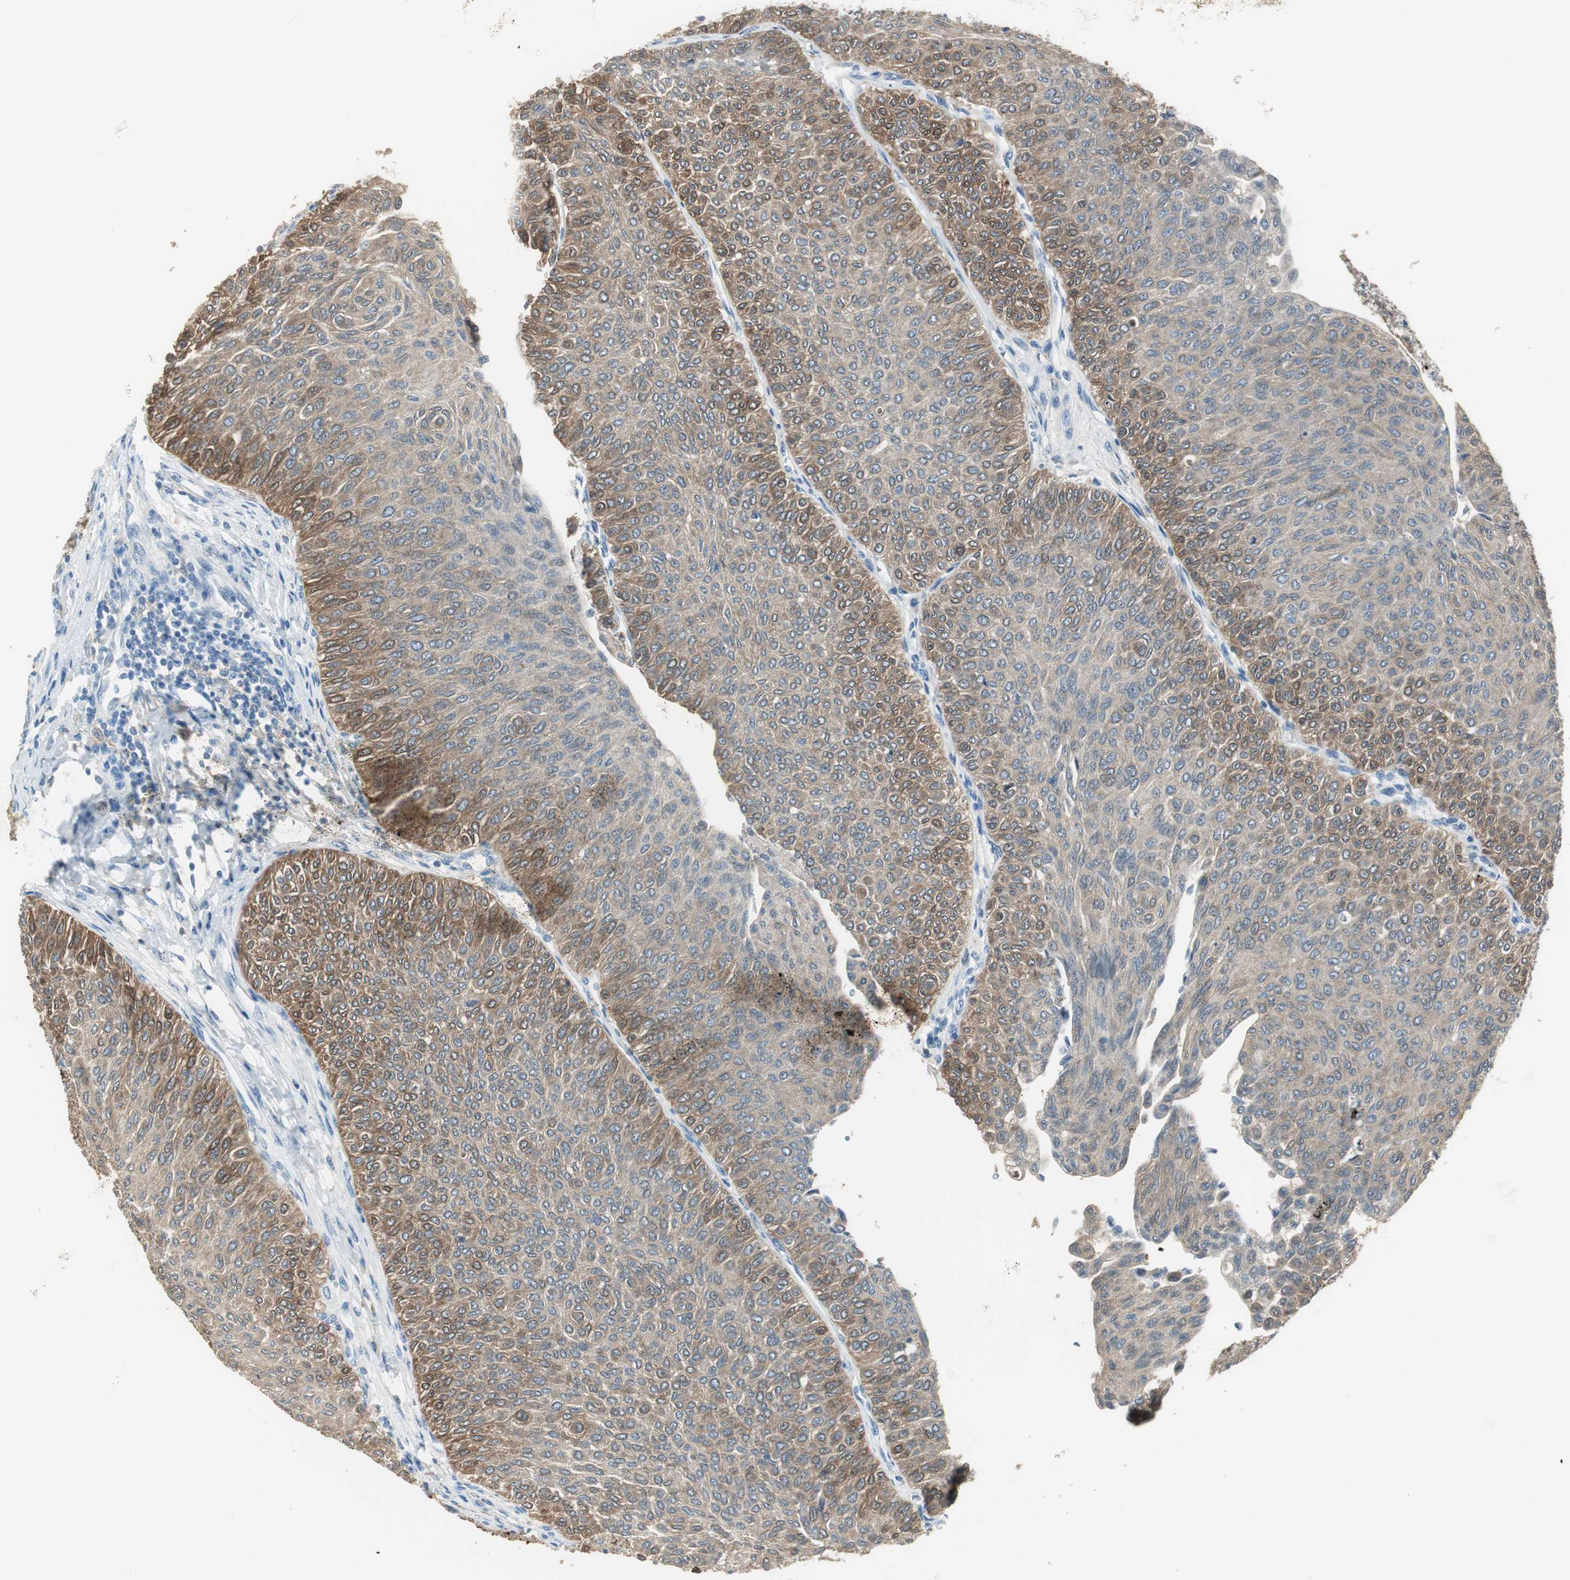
{"staining": {"intensity": "weak", "quantity": "25%-75%", "location": "cytoplasmic/membranous"}, "tissue": "urothelial cancer", "cell_type": "Tumor cells", "image_type": "cancer", "snomed": [{"axis": "morphology", "description": "Urothelial carcinoma, Low grade"}, {"axis": "topography", "description": "Urinary bladder"}], "caption": "This is an image of immunohistochemistry (IHC) staining of urothelial carcinoma (low-grade), which shows weak expression in the cytoplasmic/membranous of tumor cells.", "gene": "MSTO1", "patient": {"sex": "male", "age": 78}}